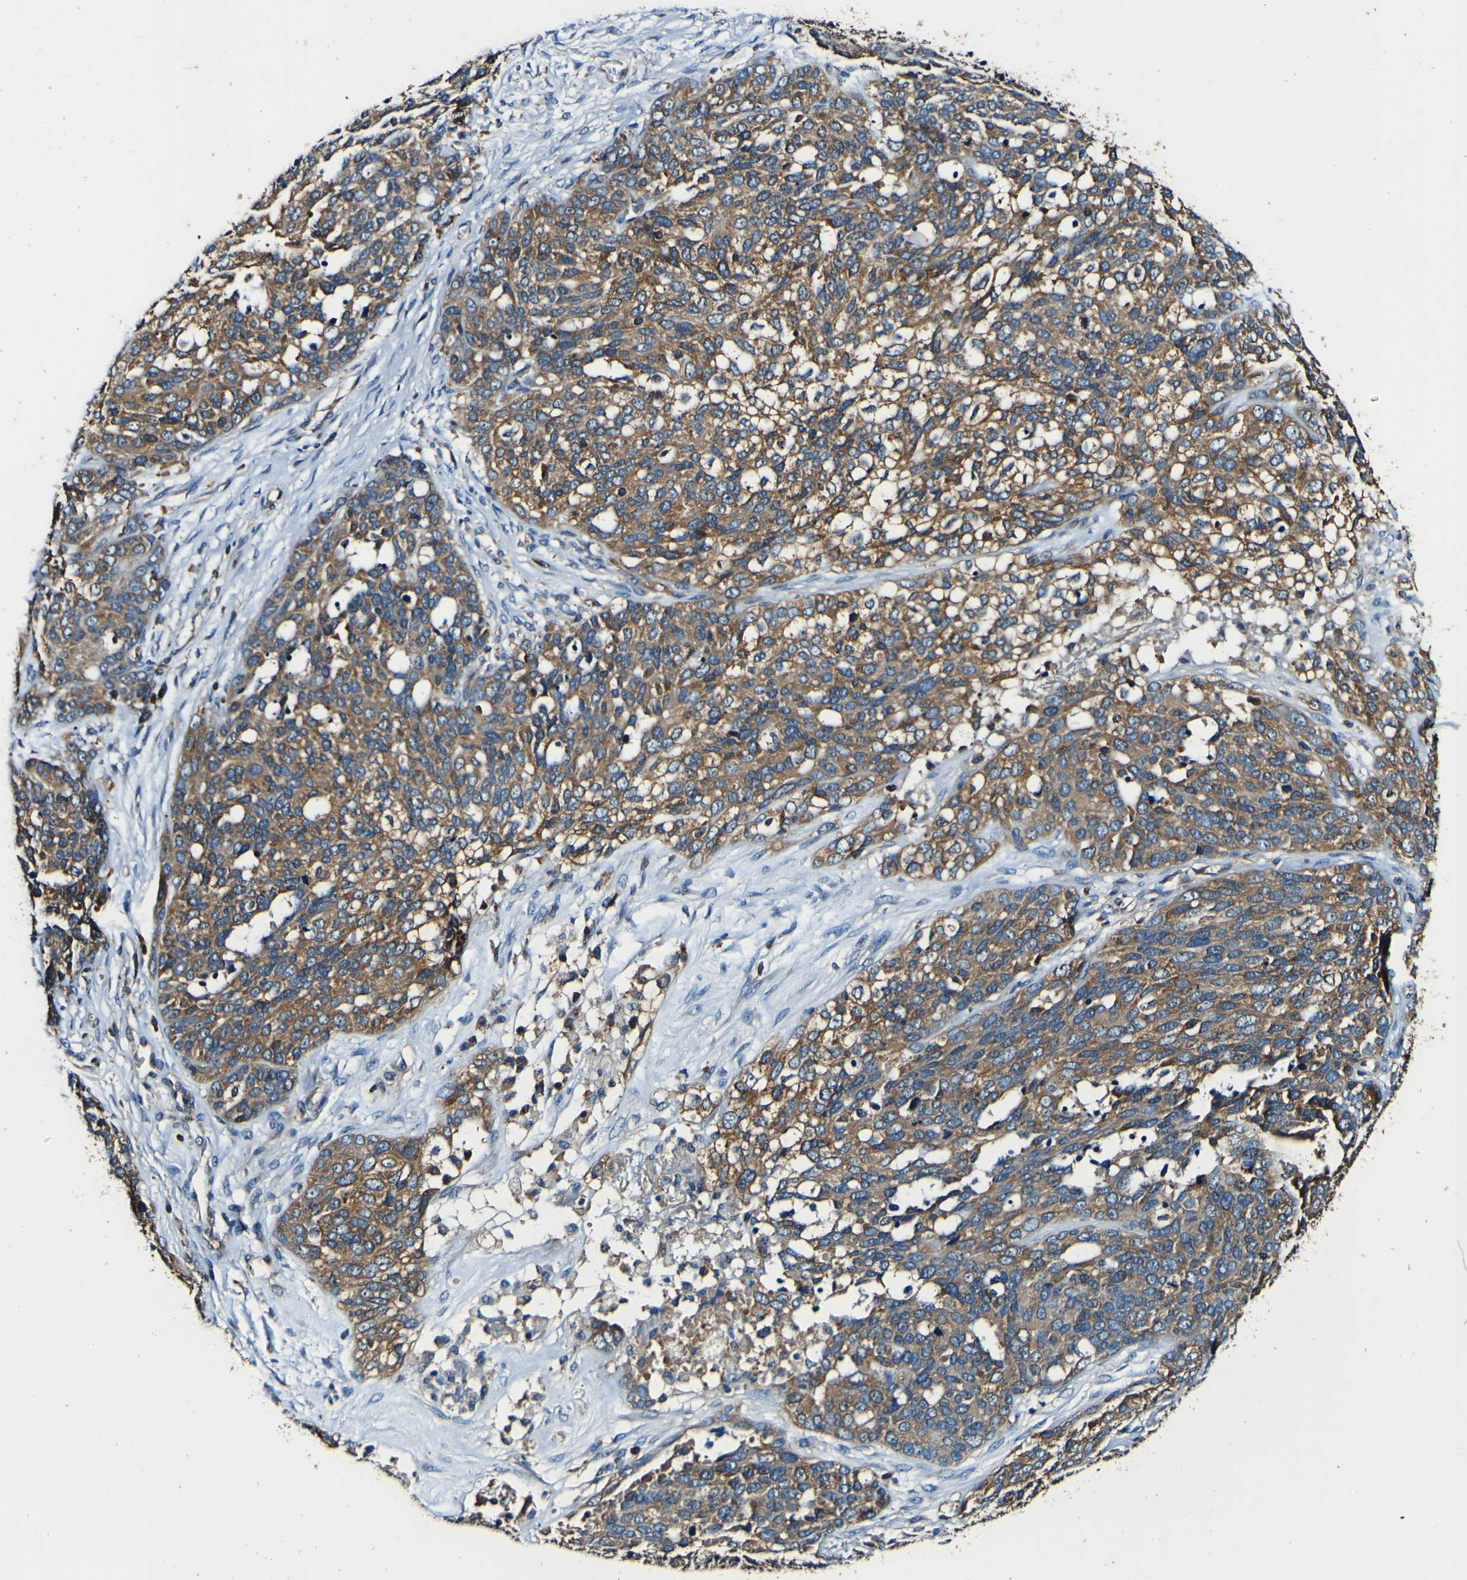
{"staining": {"intensity": "moderate", "quantity": ">75%", "location": "cytoplasmic/membranous"}, "tissue": "ovarian cancer", "cell_type": "Tumor cells", "image_type": "cancer", "snomed": [{"axis": "morphology", "description": "Cystadenocarcinoma, serous, NOS"}, {"axis": "topography", "description": "Ovary"}], "caption": "This image reveals serous cystadenocarcinoma (ovarian) stained with immunohistochemistry (IHC) to label a protein in brown. The cytoplasmic/membranous of tumor cells show moderate positivity for the protein. Nuclei are counter-stained blue.", "gene": "RHOT2", "patient": {"sex": "female", "age": 44}}